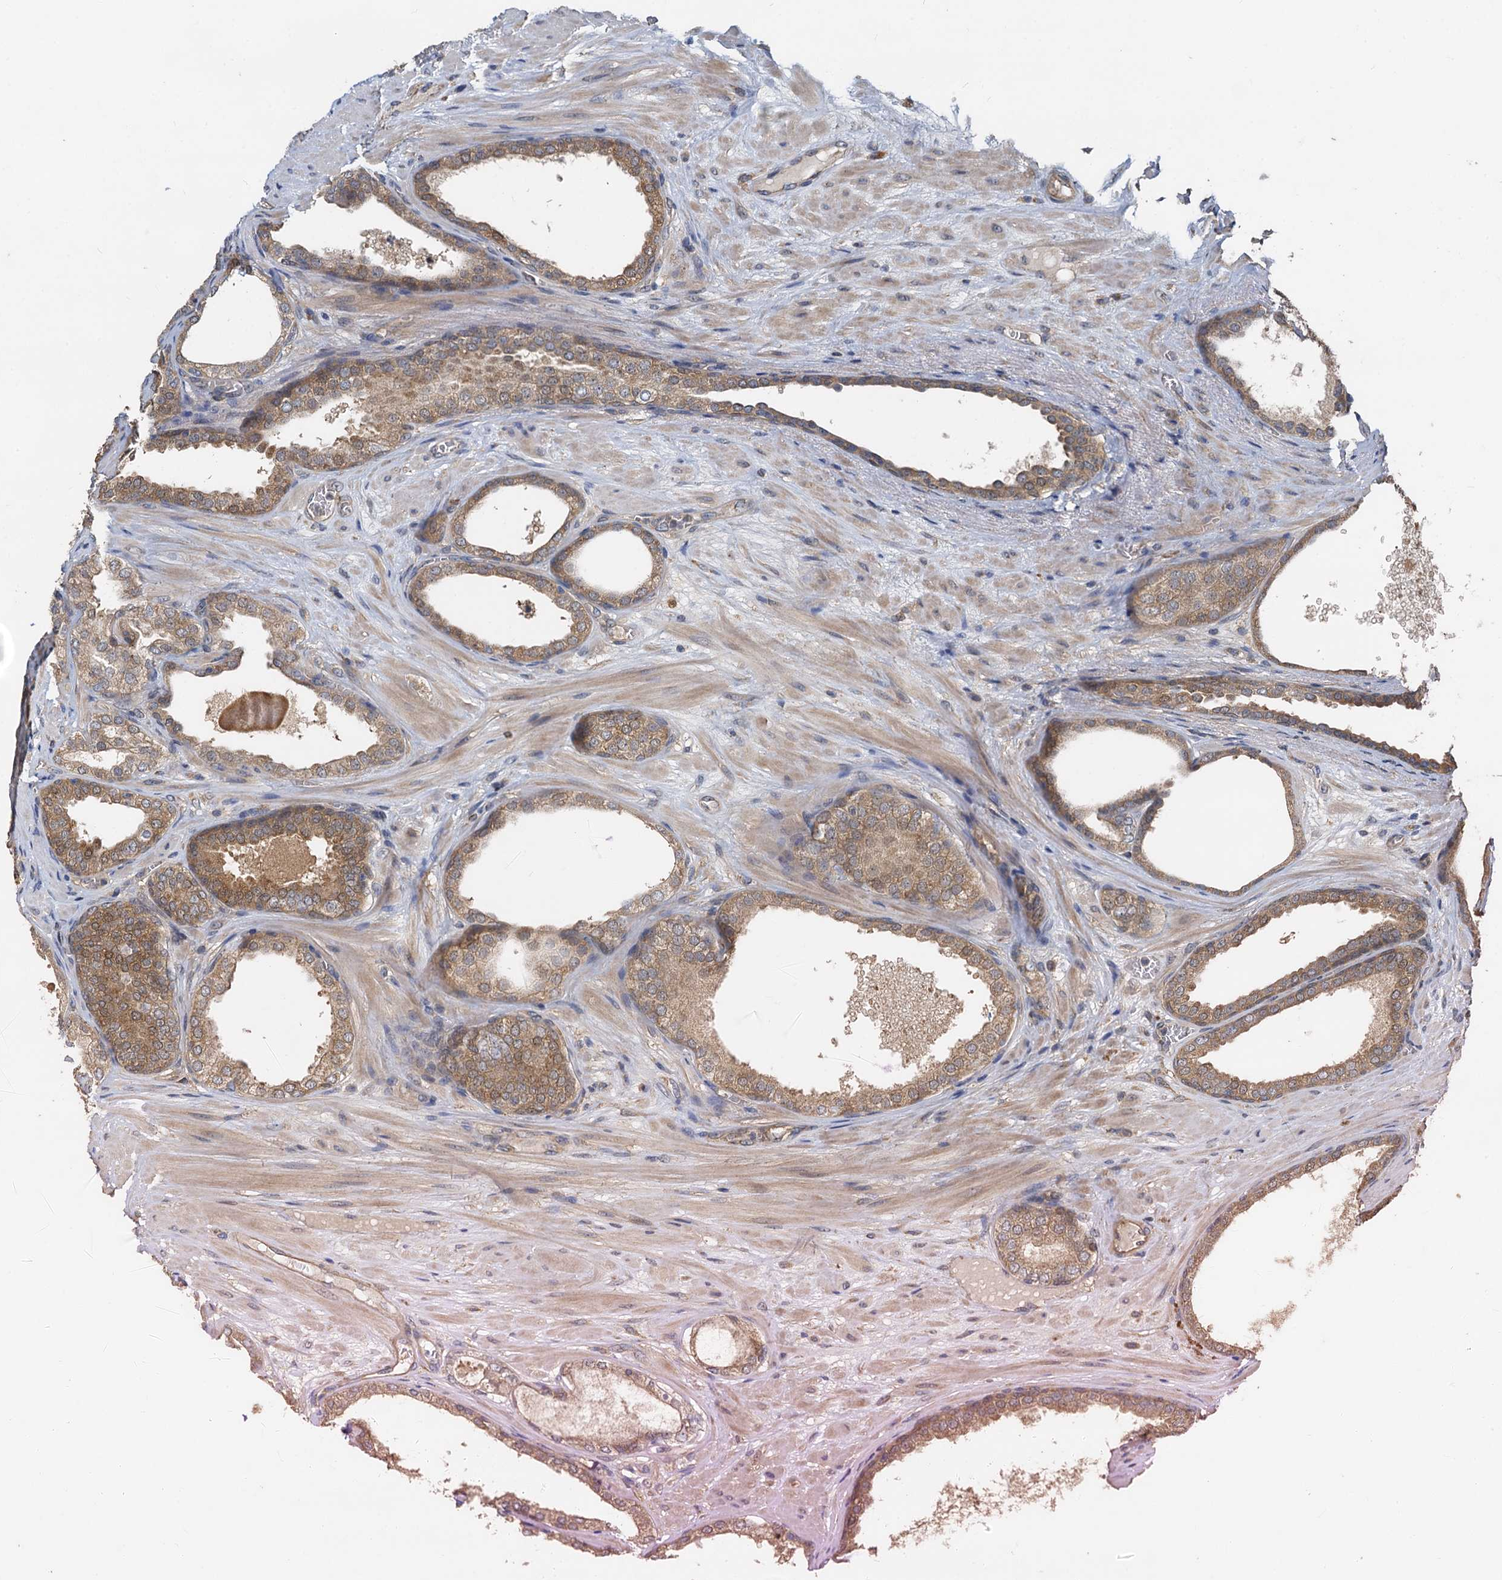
{"staining": {"intensity": "moderate", "quantity": ">75%", "location": "cytoplasmic/membranous"}, "tissue": "prostate cancer", "cell_type": "Tumor cells", "image_type": "cancer", "snomed": [{"axis": "morphology", "description": "Adenocarcinoma, High grade"}, {"axis": "topography", "description": "Prostate"}], "caption": "Immunohistochemistry (IHC) (DAB) staining of human prostate cancer (adenocarcinoma (high-grade)) reveals moderate cytoplasmic/membranous protein positivity in approximately >75% of tumor cells.", "gene": "HYI", "patient": {"sex": "male", "age": 59}}